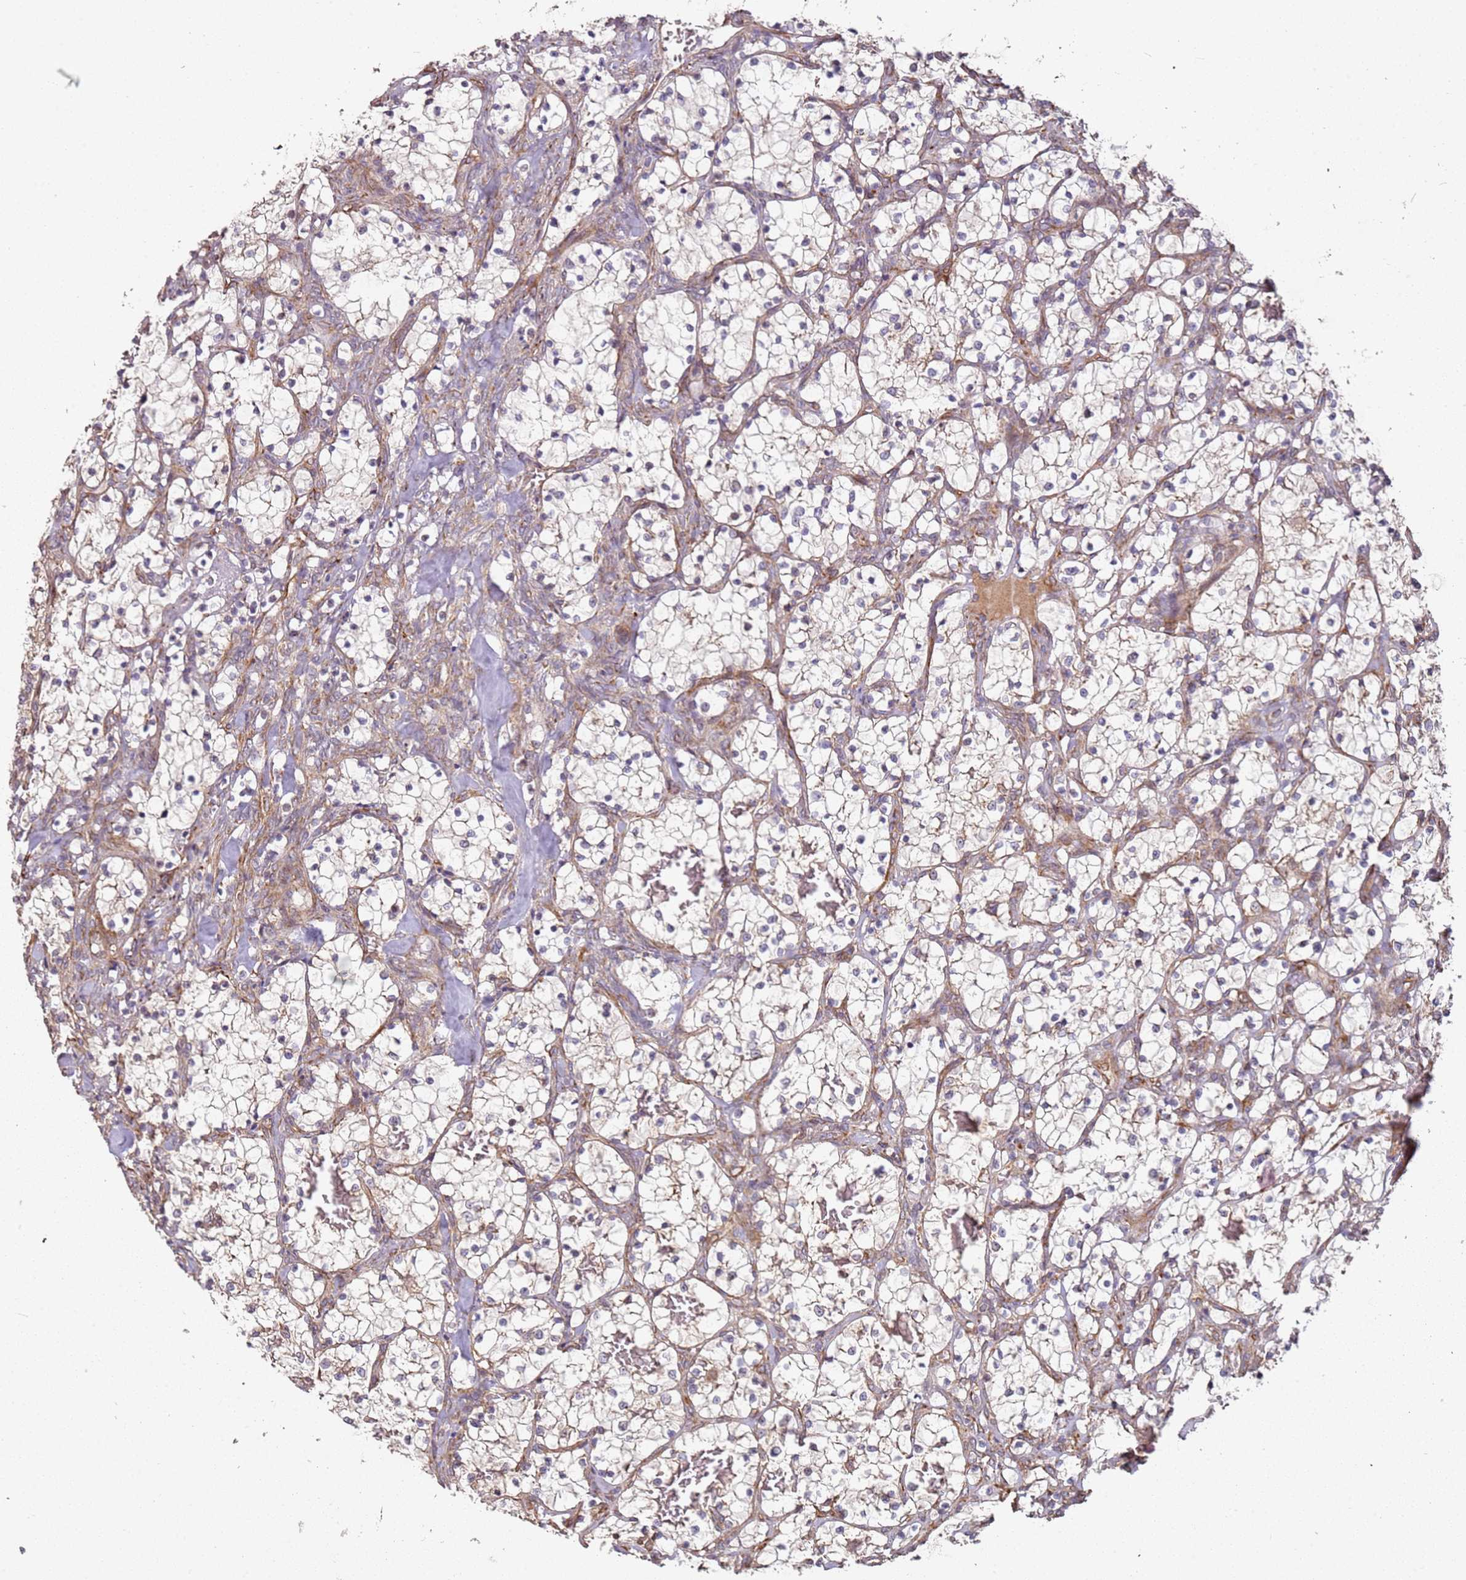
{"staining": {"intensity": "weak", "quantity": ">75%", "location": "cytoplasmic/membranous"}, "tissue": "renal cancer", "cell_type": "Tumor cells", "image_type": "cancer", "snomed": [{"axis": "morphology", "description": "Adenocarcinoma, NOS"}, {"axis": "topography", "description": "Kidney"}], "caption": "Weak cytoplasmic/membranous positivity for a protein is identified in approximately >75% of tumor cells of renal cancer (adenocarcinoma) using immunohistochemistry.", "gene": "ARFRP1", "patient": {"sex": "female", "age": 69}}